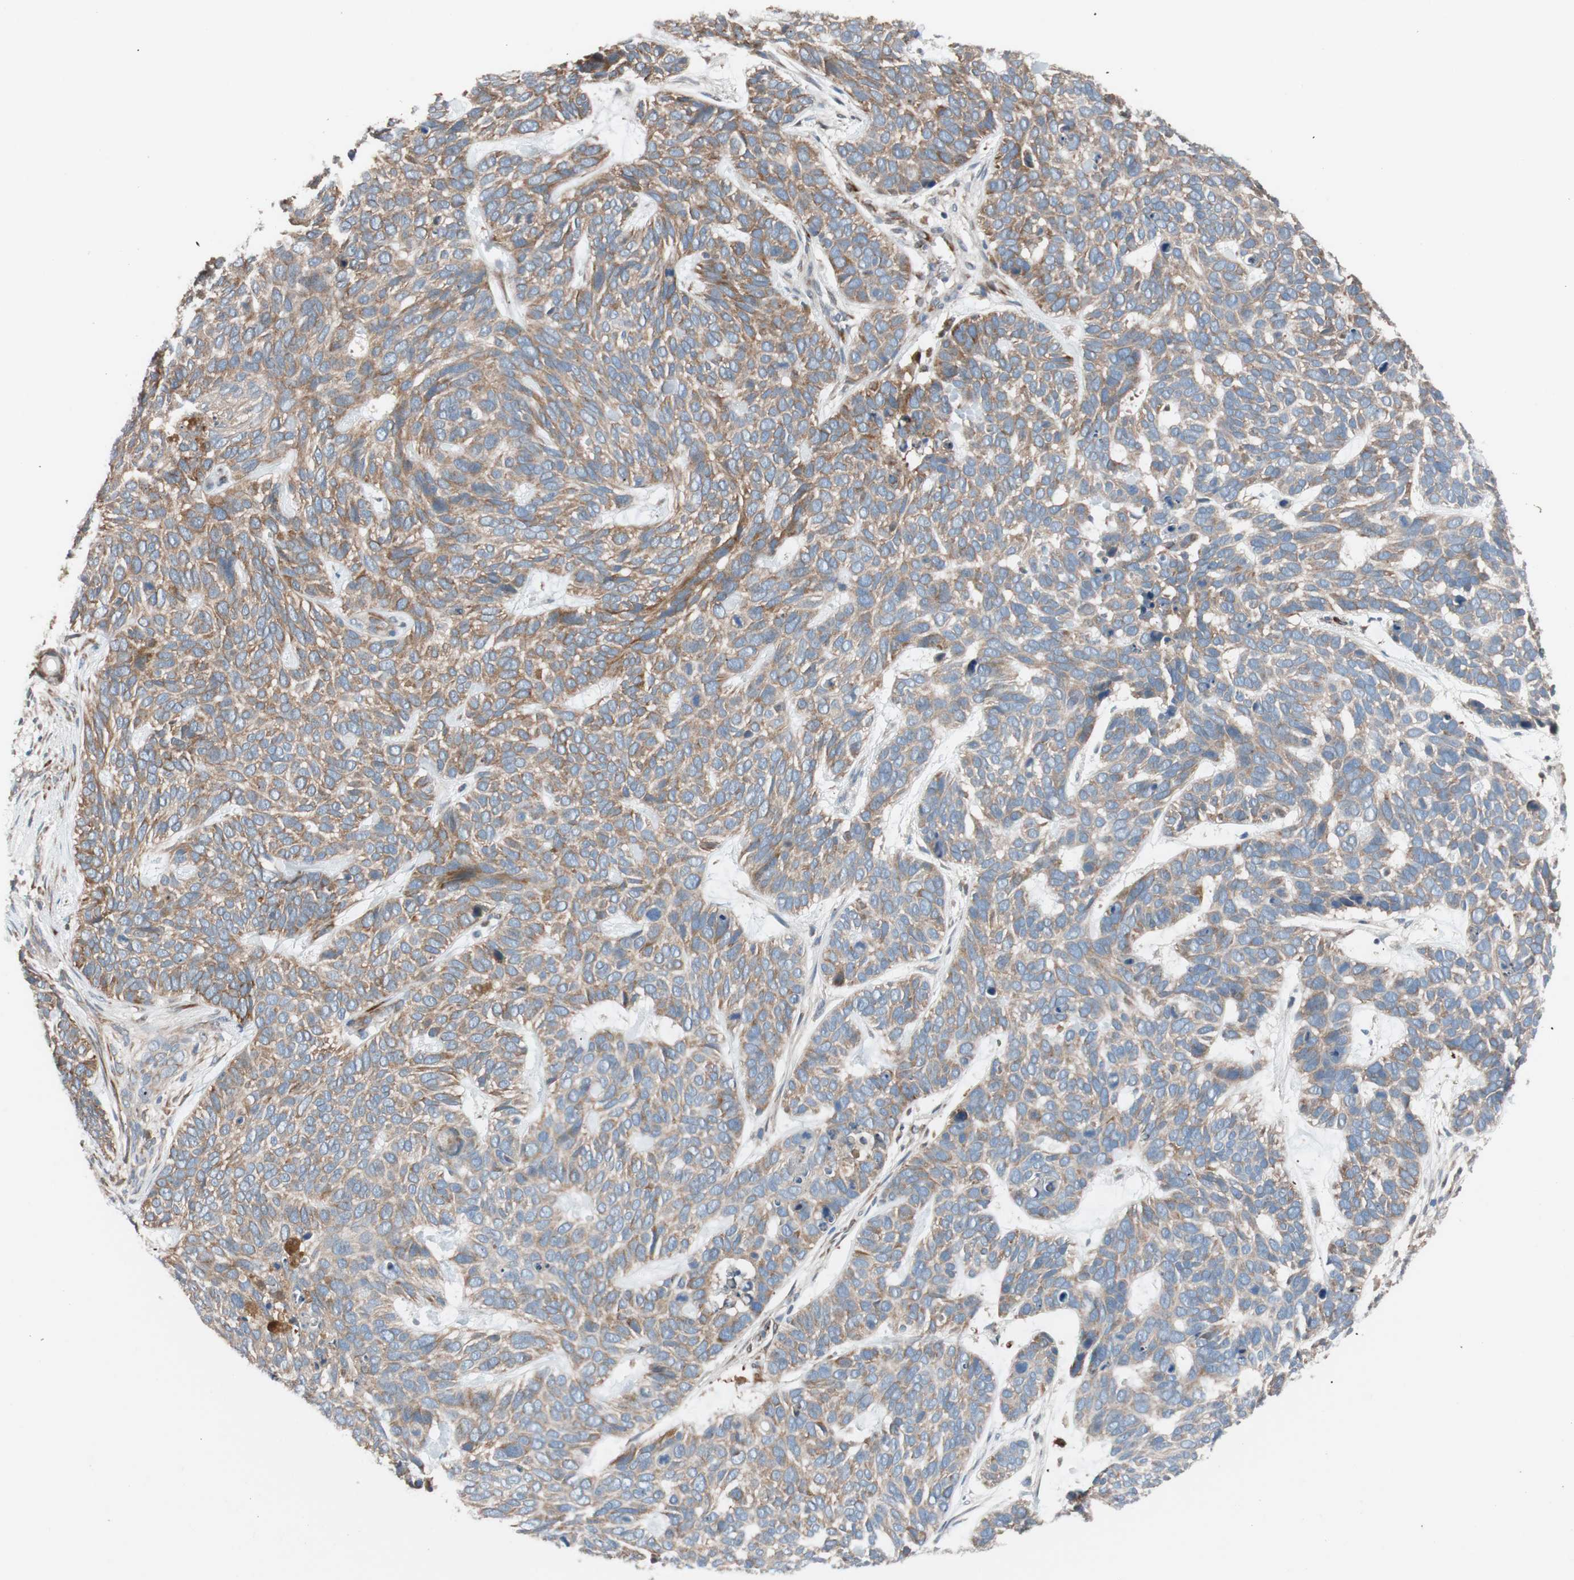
{"staining": {"intensity": "moderate", "quantity": ">75%", "location": "cytoplasmic/membranous"}, "tissue": "skin cancer", "cell_type": "Tumor cells", "image_type": "cancer", "snomed": [{"axis": "morphology", "description": "Basal cell carcinoma"}, {"axis": "topography", "description": "Skin"}], "caption": "The image reveals a brown stain indicating the presence of a protein in the cytoplasmic/membranous of tumor cells in skin basal cell carcinoma. Nuclei are stained in blue.", "gene": "FAAH", "patient": {"sex": "male", "age": 87}}